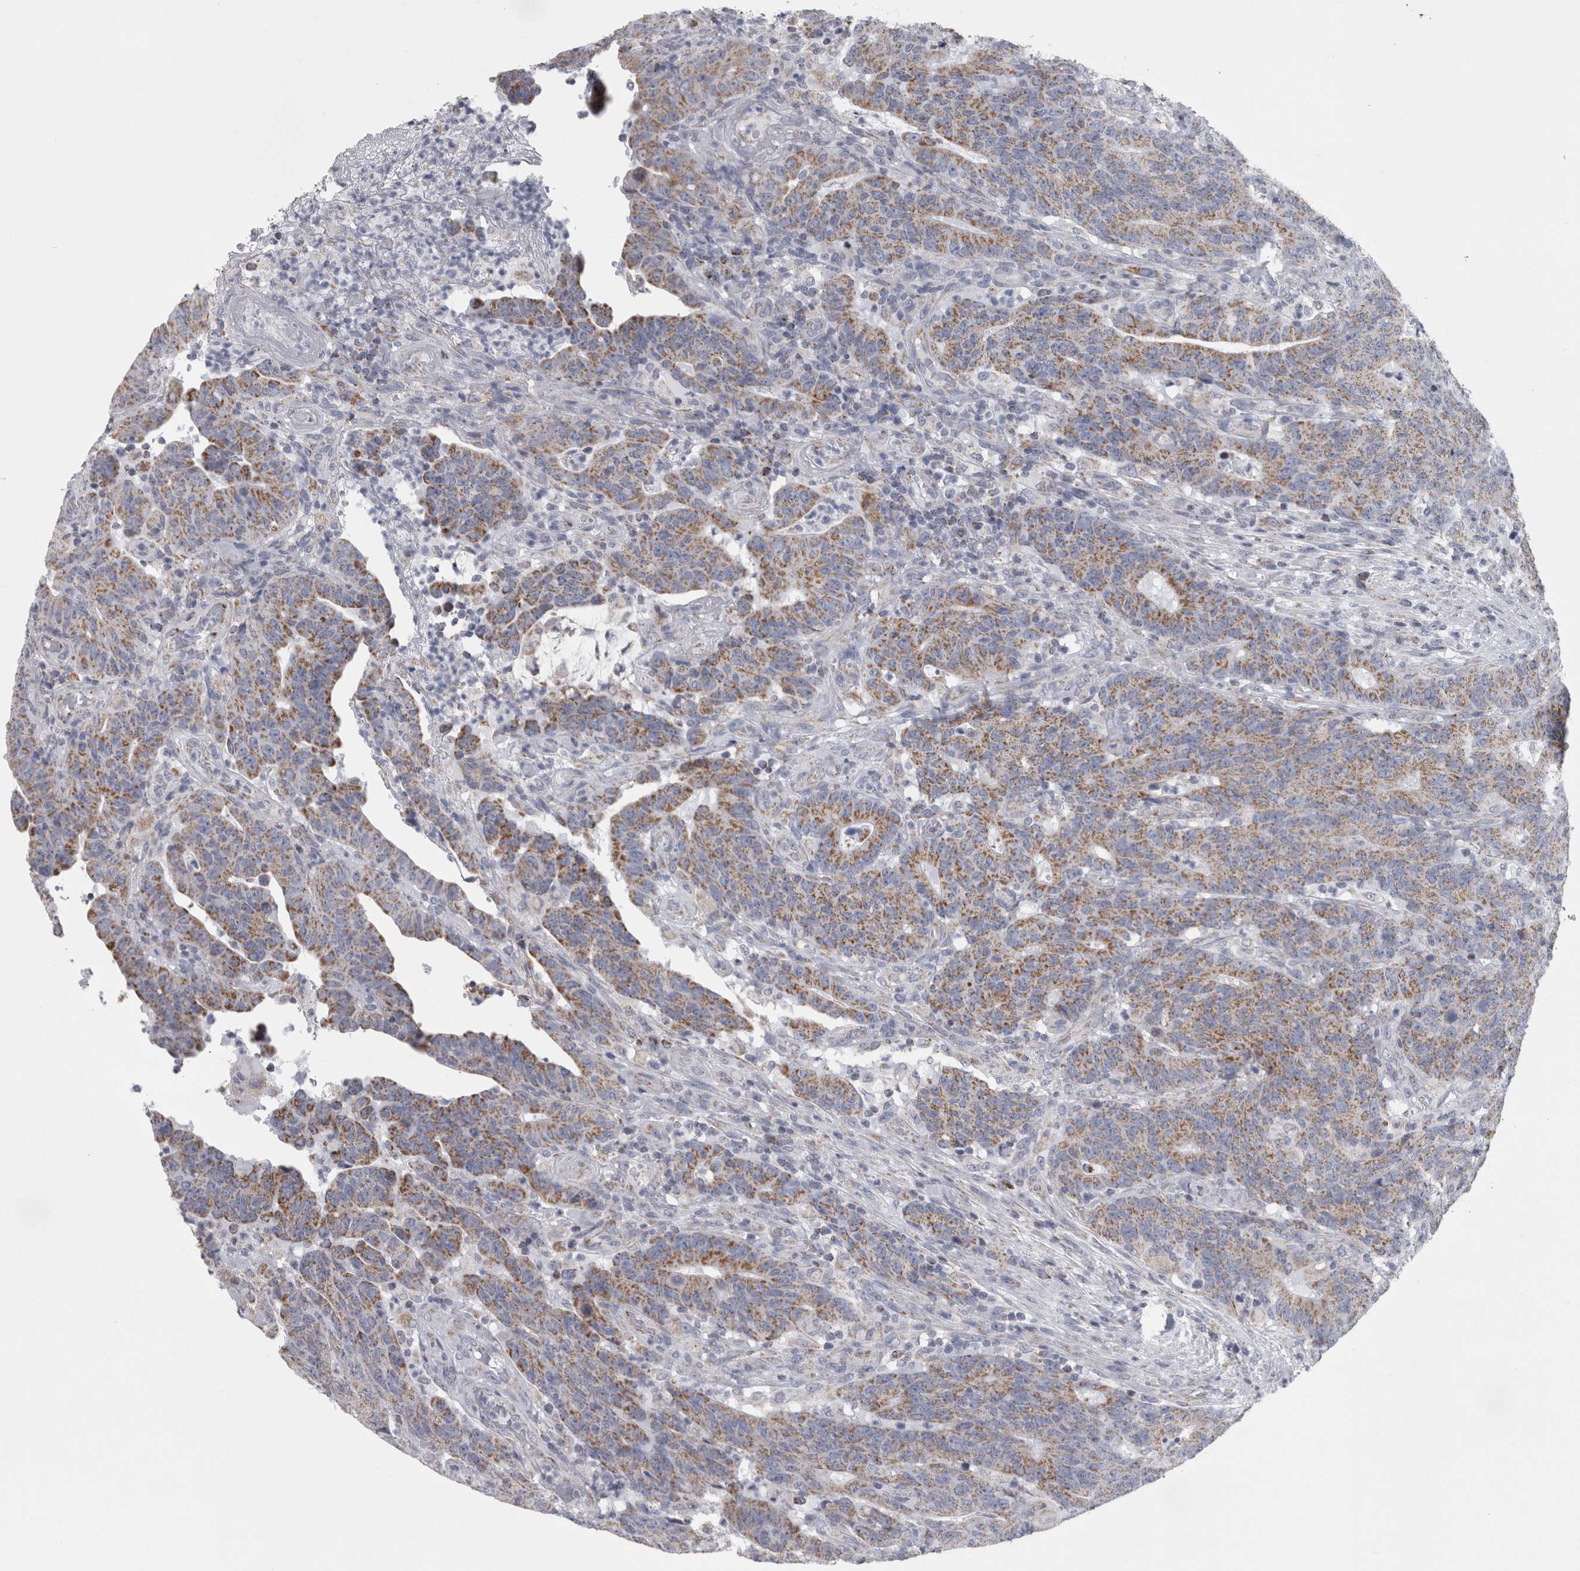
{"staining": {"intensity": "moderate", "quantity": "25%-75%", "location": "cytoplasmic/membranous"}, "tissue": "colorectal cancer", "cell_type": "Tumor cells", "image_type": "cancer", "snomed": [{"axis": "morphology", "description": "Normal tissue, NOS"}, {"axis": "morphology", "description": "Adenocarcinoma, NOS"}, {"axis": "topography", "description": "Colon"}], "caption": "Colorectal adenocarcinoma stained for a protein exhibits moderate cytoplasmic/membranous positivity in tumor cells.", "gene": "DBT", "patient": {"sex": "female", "age": 75}}